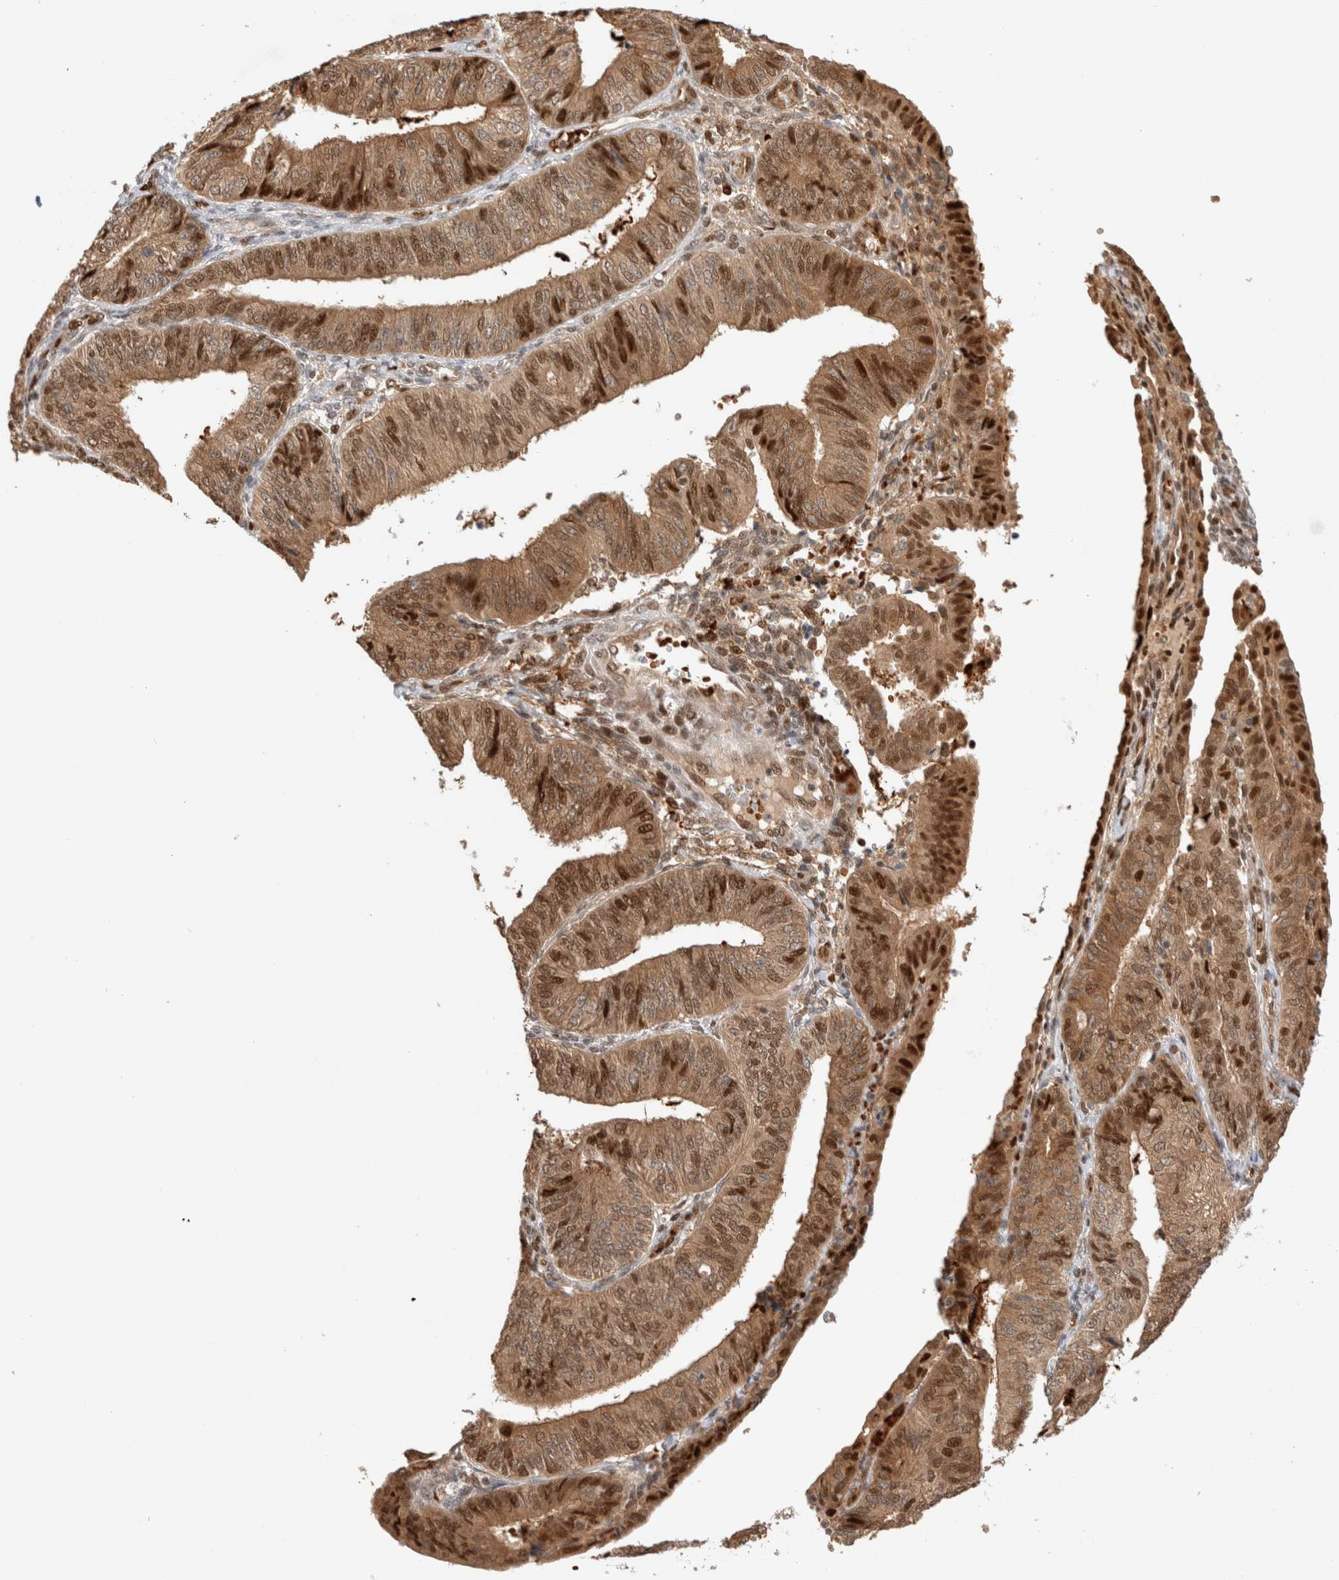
{"staining": {"intensity": "moderate", "quantity": ">75%", "location": "cytoplasmic/membranous,nuclear"}, "tissue": "endometrial cancer", "cell_type": "Tumor cells", "image_type": "cancer", "snomed": [{"axis": "morphology", "description": "Adenocarcinoma, NOS"}, {"axis": "topography", "description": "Endometrium"}], "caption": "Immunohistochemistry (IHC) image of human endometrial cancer (adenocarcinoma) stained for a protein (brown), which shows medium levels of moderate cytoplasmic/membranous and nuclear positivity in about >75% of tumor cells.", "gene": "OTUD6B", "patient": {"sex": "female", "age": 58}}